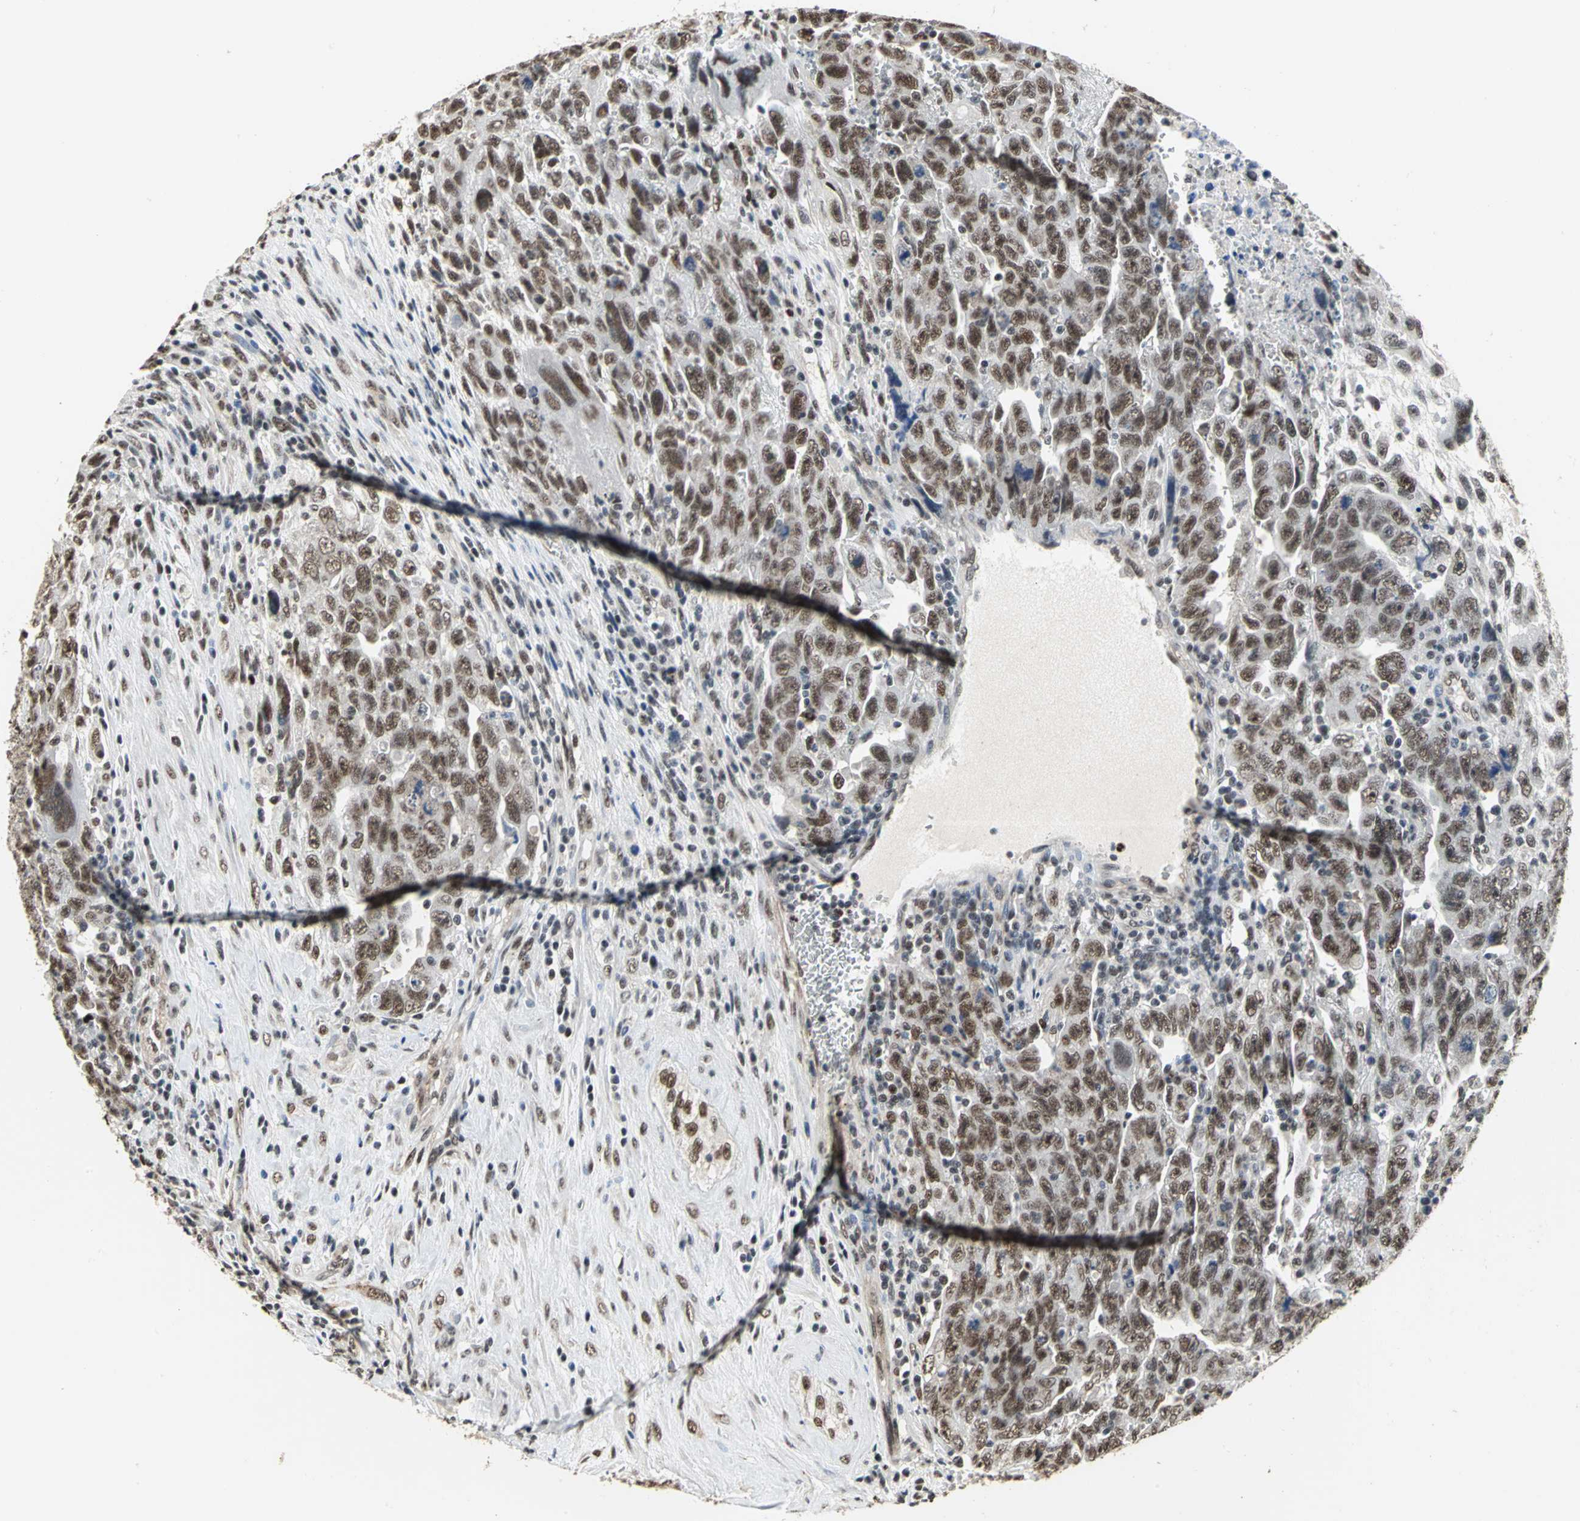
{"staining": {"intensity": "strong", "quantity": ">75%", "location": "nuclear"}, "tissue": "testis cancer", "cell_type": "Tumor cells", "image_type": "cancer", "snomed": [{"axis": "morphology", "description": "Carcinoma, Embryonal, NOS"}, {"axis": "topography", "description": "Testis"}], "caption": "Immunohistochemistry (IHC) (DAB) staining of human embryonal carcinoma (testis) reveals strong nuclear protein positivity in approximately >75% of tumor cells.", "gene": "CCDC88C", "patient": {"sex": "male", "age": 28}}